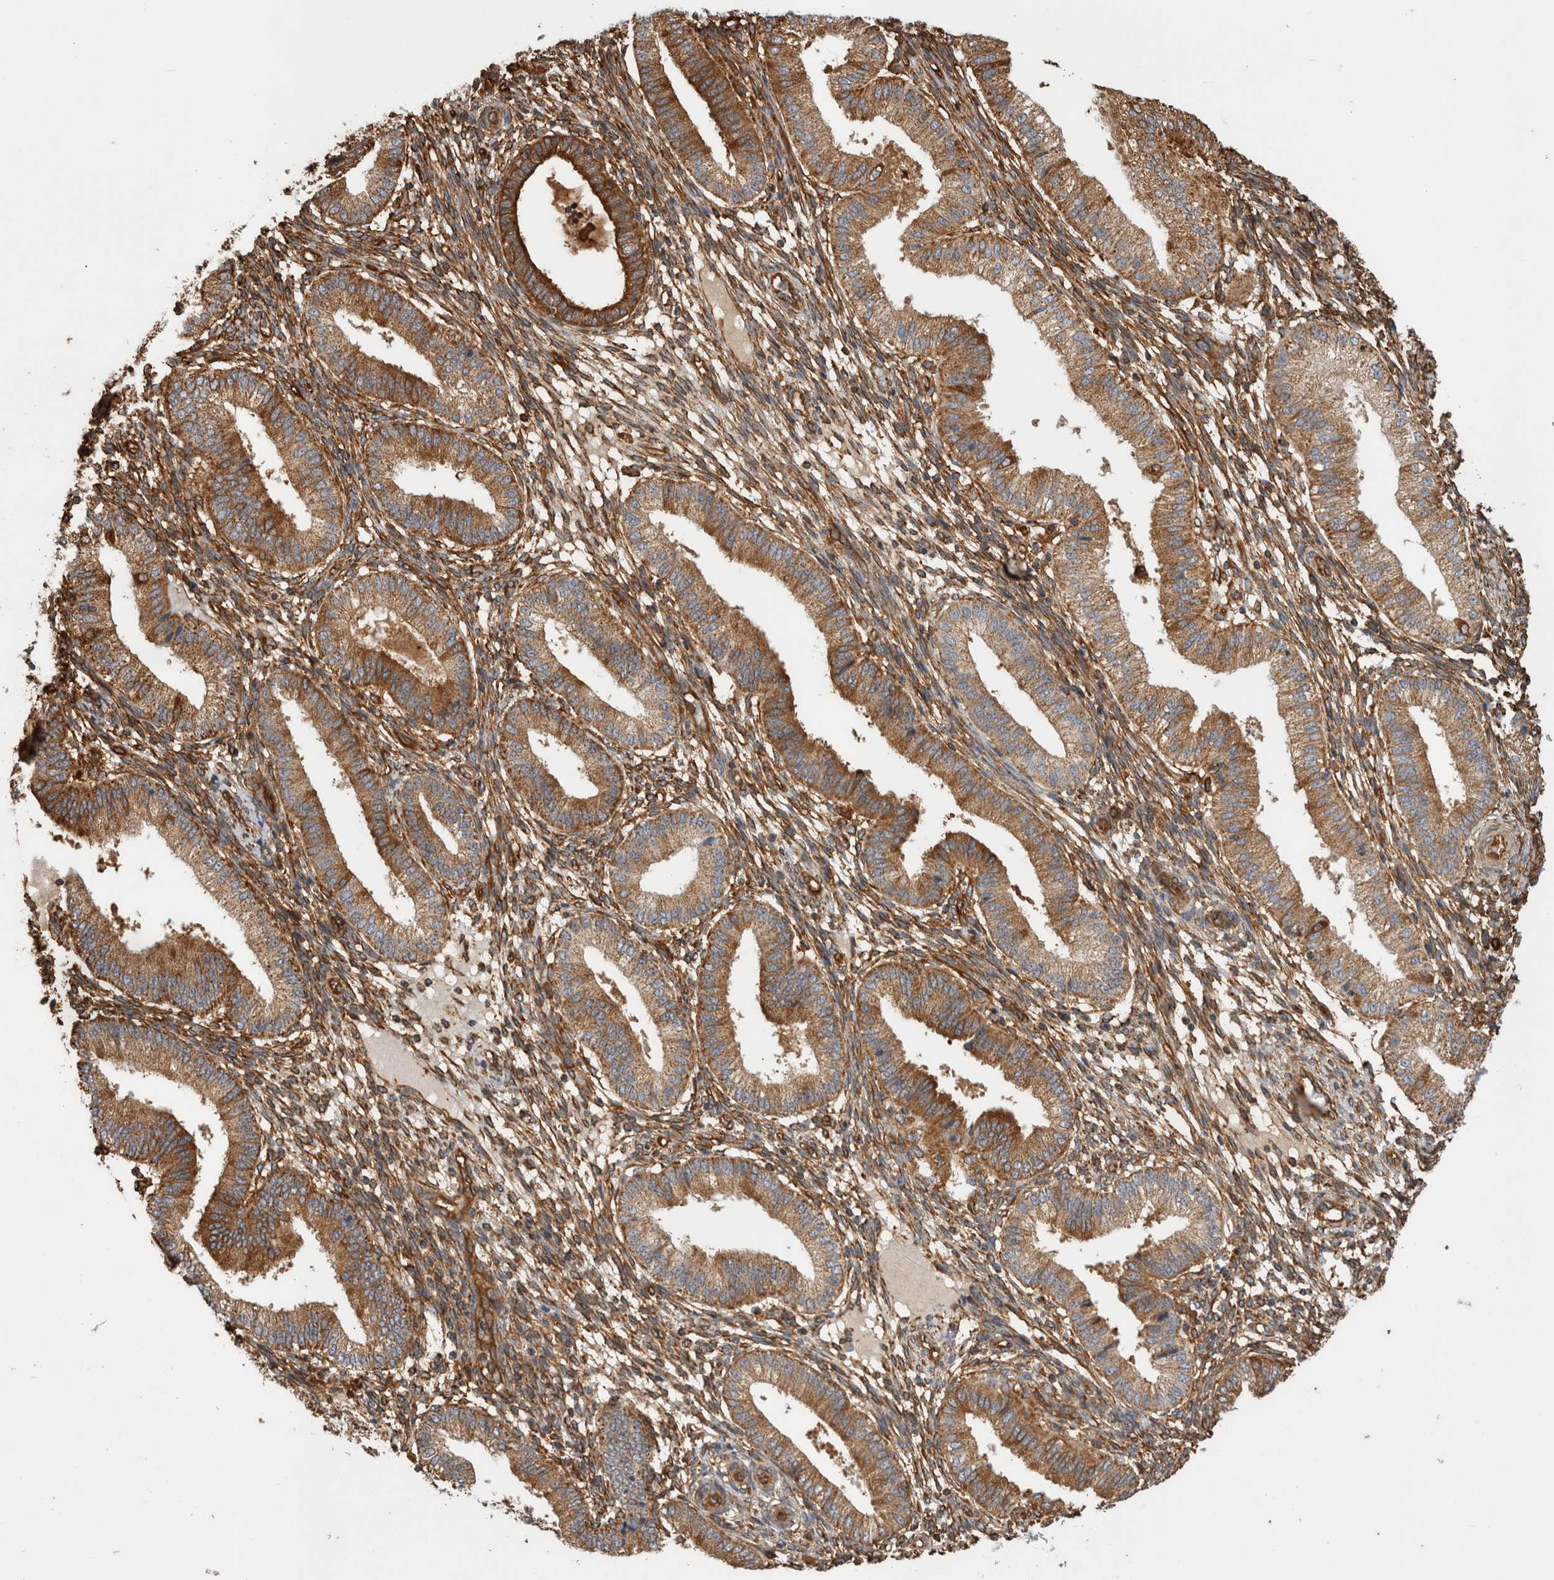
{"staining": {"intensity": "strong", "quantity": "25%-75%", "location": "cytoplasmic/membranous"}, "tissue": "endometrium", "cell_type": "Cells in endometrial stroma", "image_type": "normal", "snomed": [{"axis": "morphology", "description": "Normal tissue, NOS"}, {"axis": "topography", "description": "Endometrium"}], "caption": "The histopathology image shows staining of normal endometrium, revealing strong cytoplasmic/membranous protein positivity (brown color) within cells in endometrial stroma.", "gene": "ZNF397", "patient": {"sex": "female", "age": 39}}